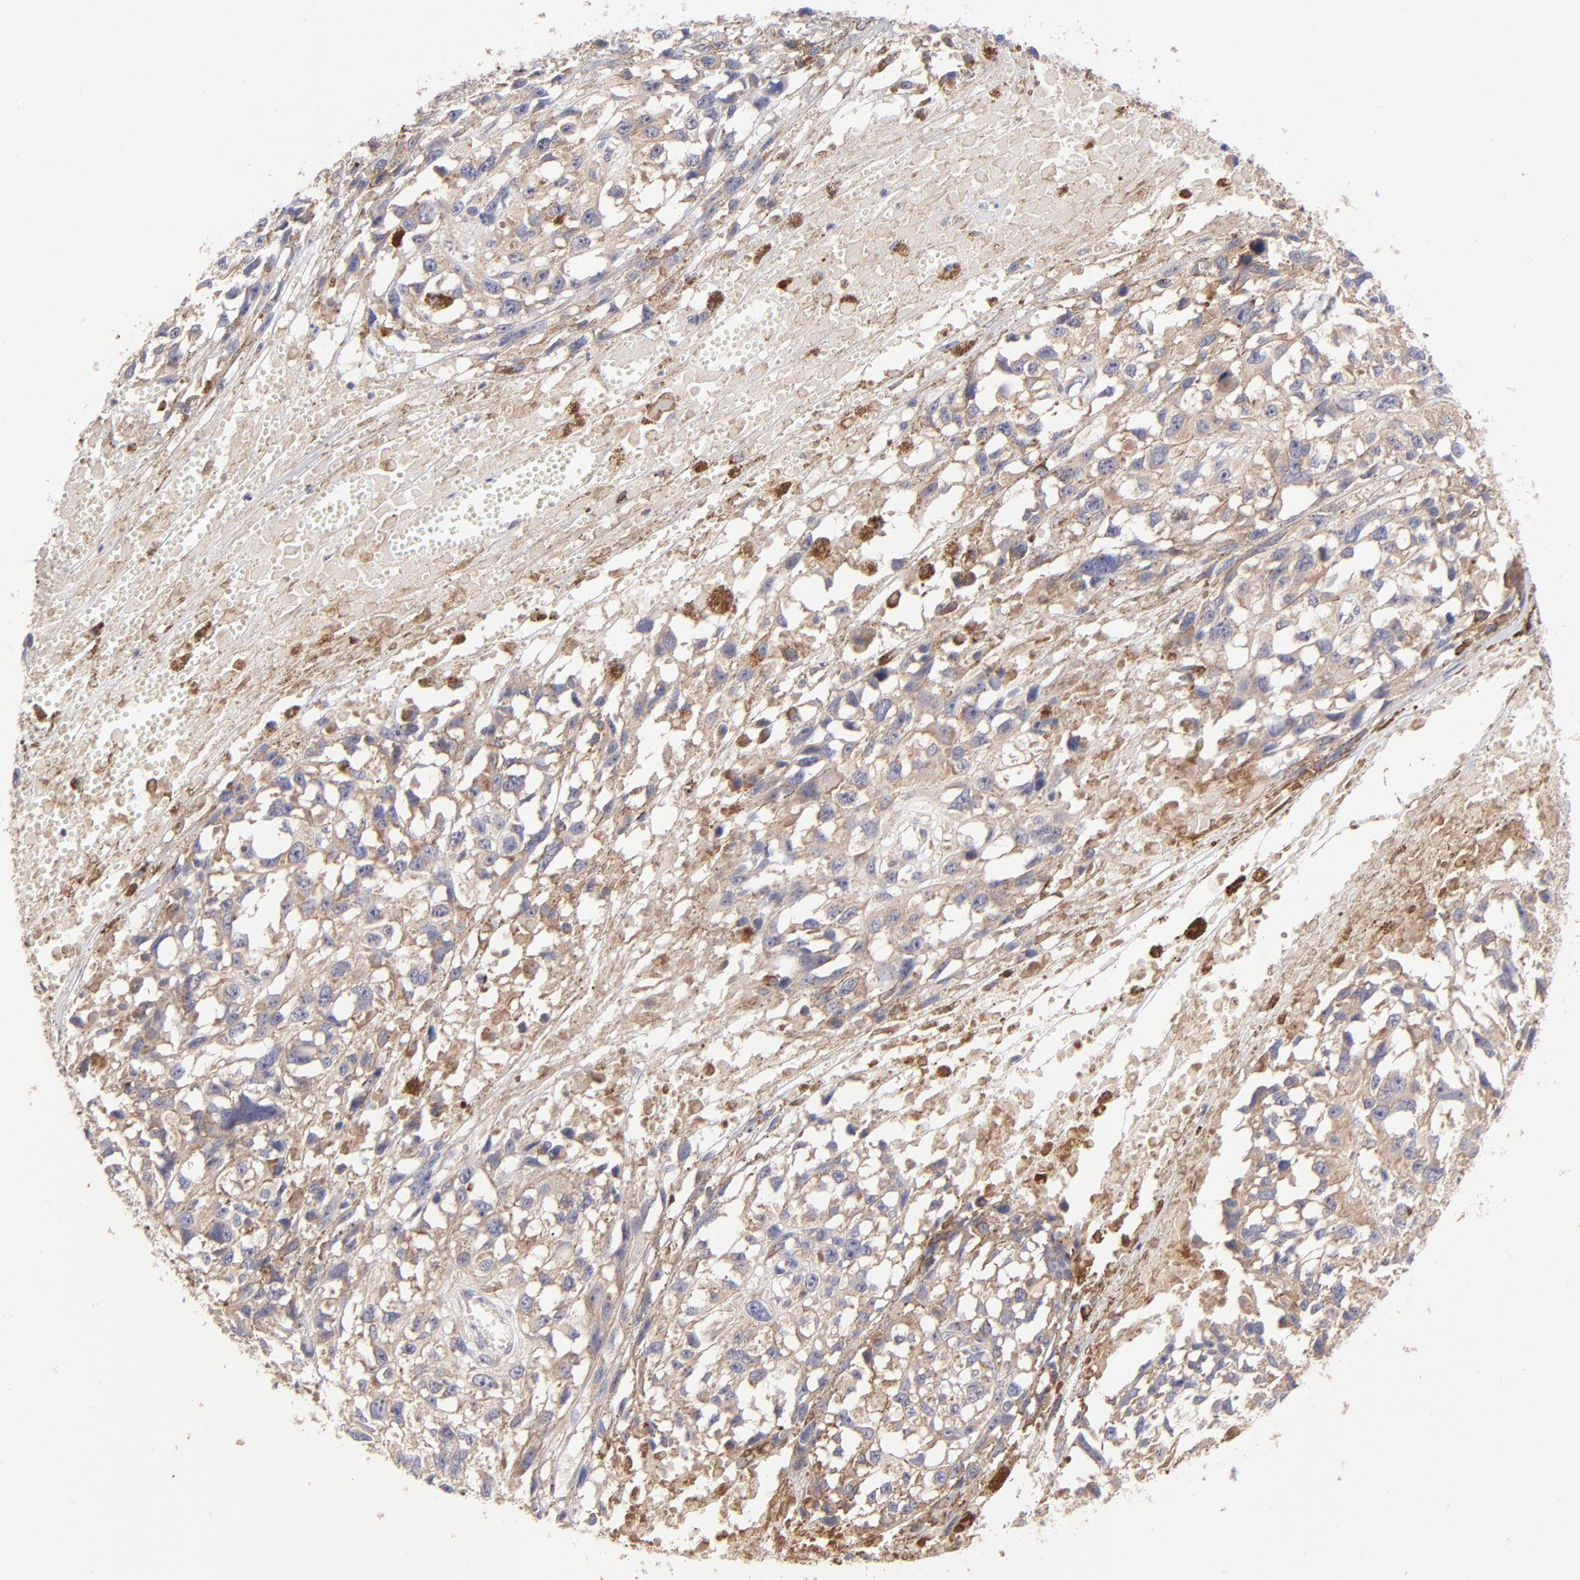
{"staining": {"intensity": "moderate", "quantity": ">75%", "location": "cytoplasmic/membranous"}, "tissue": "melanoma", "cell_type": "Tumor cells", "image_type": "cancer", "snomed": [{"axis": "morphology", "description": "Malignant melanoma, Metastatic site"}, {"axis": "topography", "description": "Lymph node"}], "caption": "Melanoma was stained to show a protein in brown. There is medium levels of moderate cytoplasmic/membranous expression in approximately >75% of tumor cells.", "gene": "RPL11", "patient": {"sex": "male", "age": 59}}